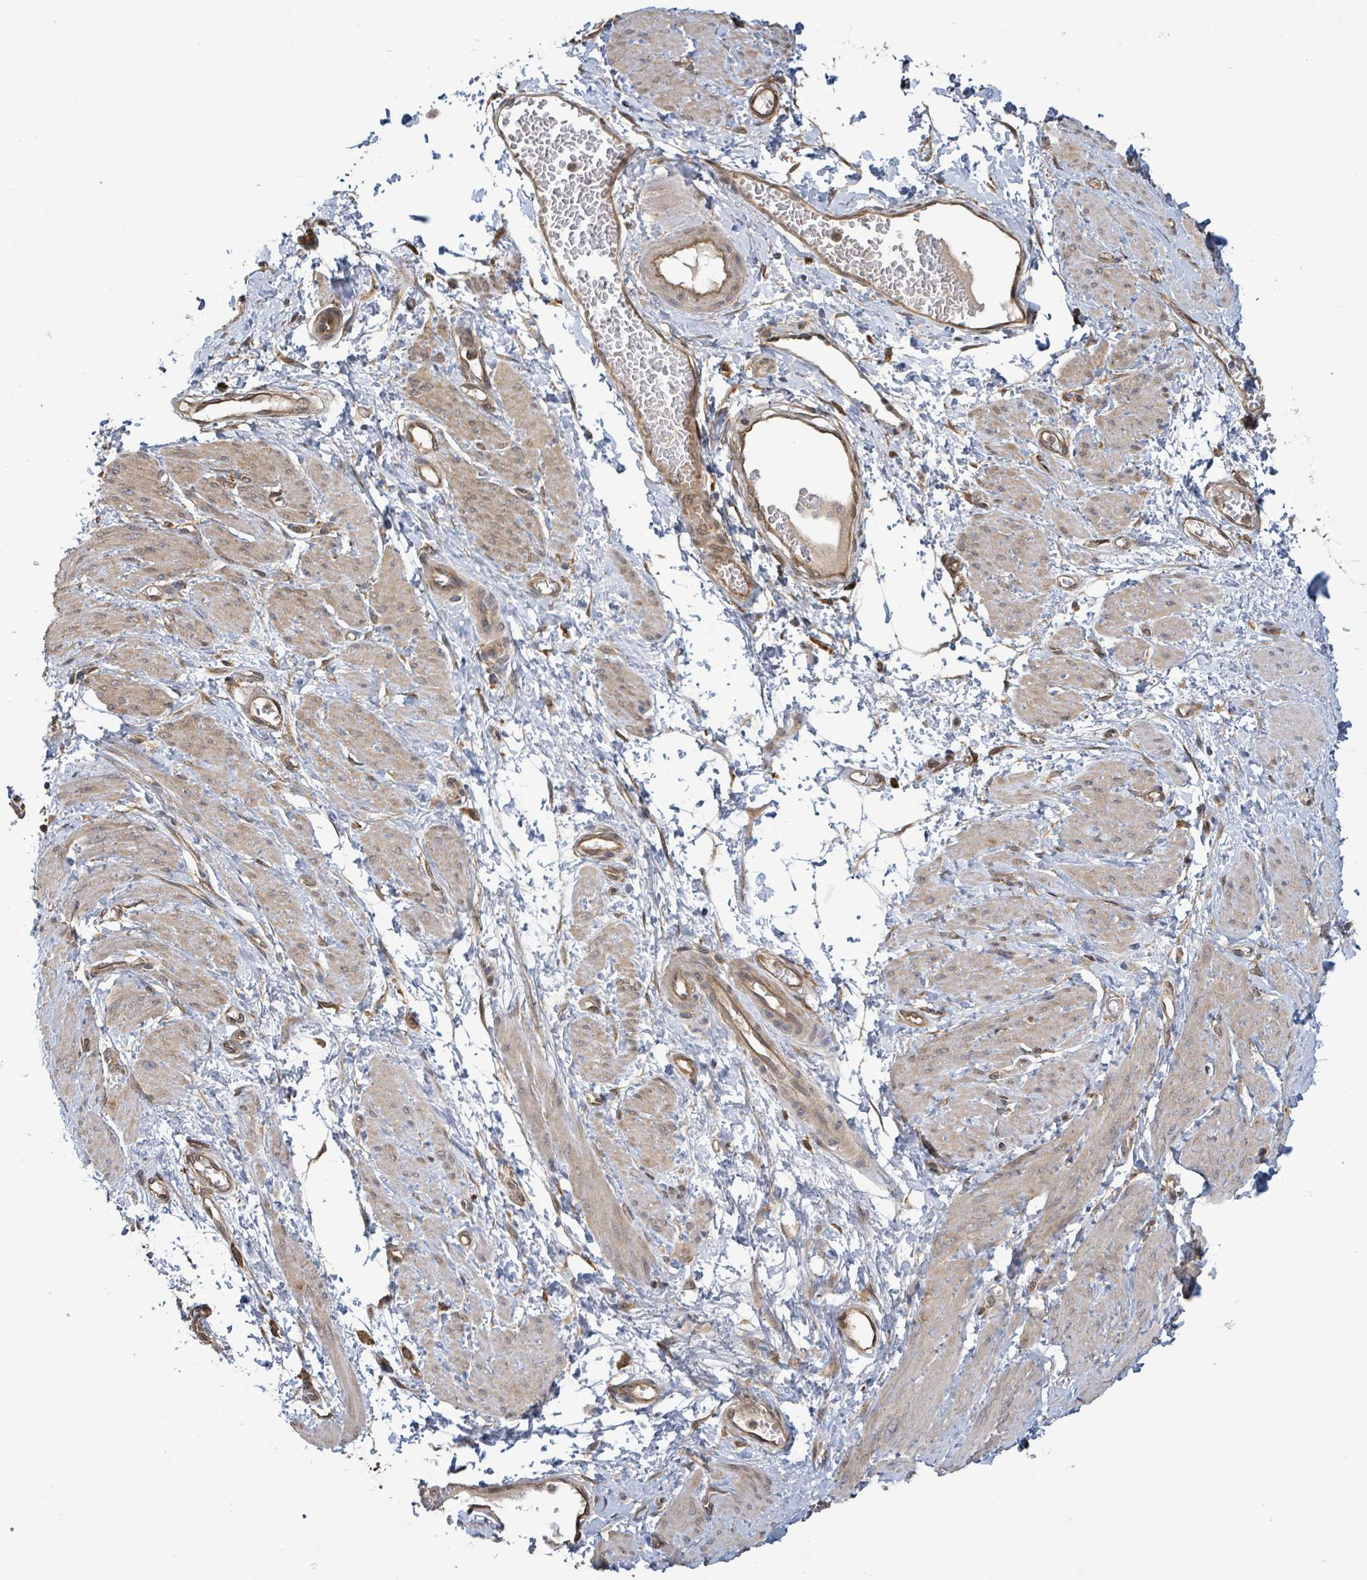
{"staining": {"intensity": "moderate", "quantity": "25%-75%", "location": "cytoplasmic/membranous"}, "tissue": "smooth muscle", "cell_type": "Smooth muscle cells", "image_type": "normal", "snomed": [{"axis": "morphology", "description": "Normal tissue, NOS"}, {"axis": "topography", "description": "Smooth muscle"}, {"axis": "topography", "description": "Uterus"}], "caption": "Immunohistochemistry of benign smooth muscle exhibits medium levels of moderate cytoplasmic/membranous staining in approximately 25%-75% of smooth muscle cells.", "gene": "ARPIN", "patient": {"sex": "female", "age": 39}}